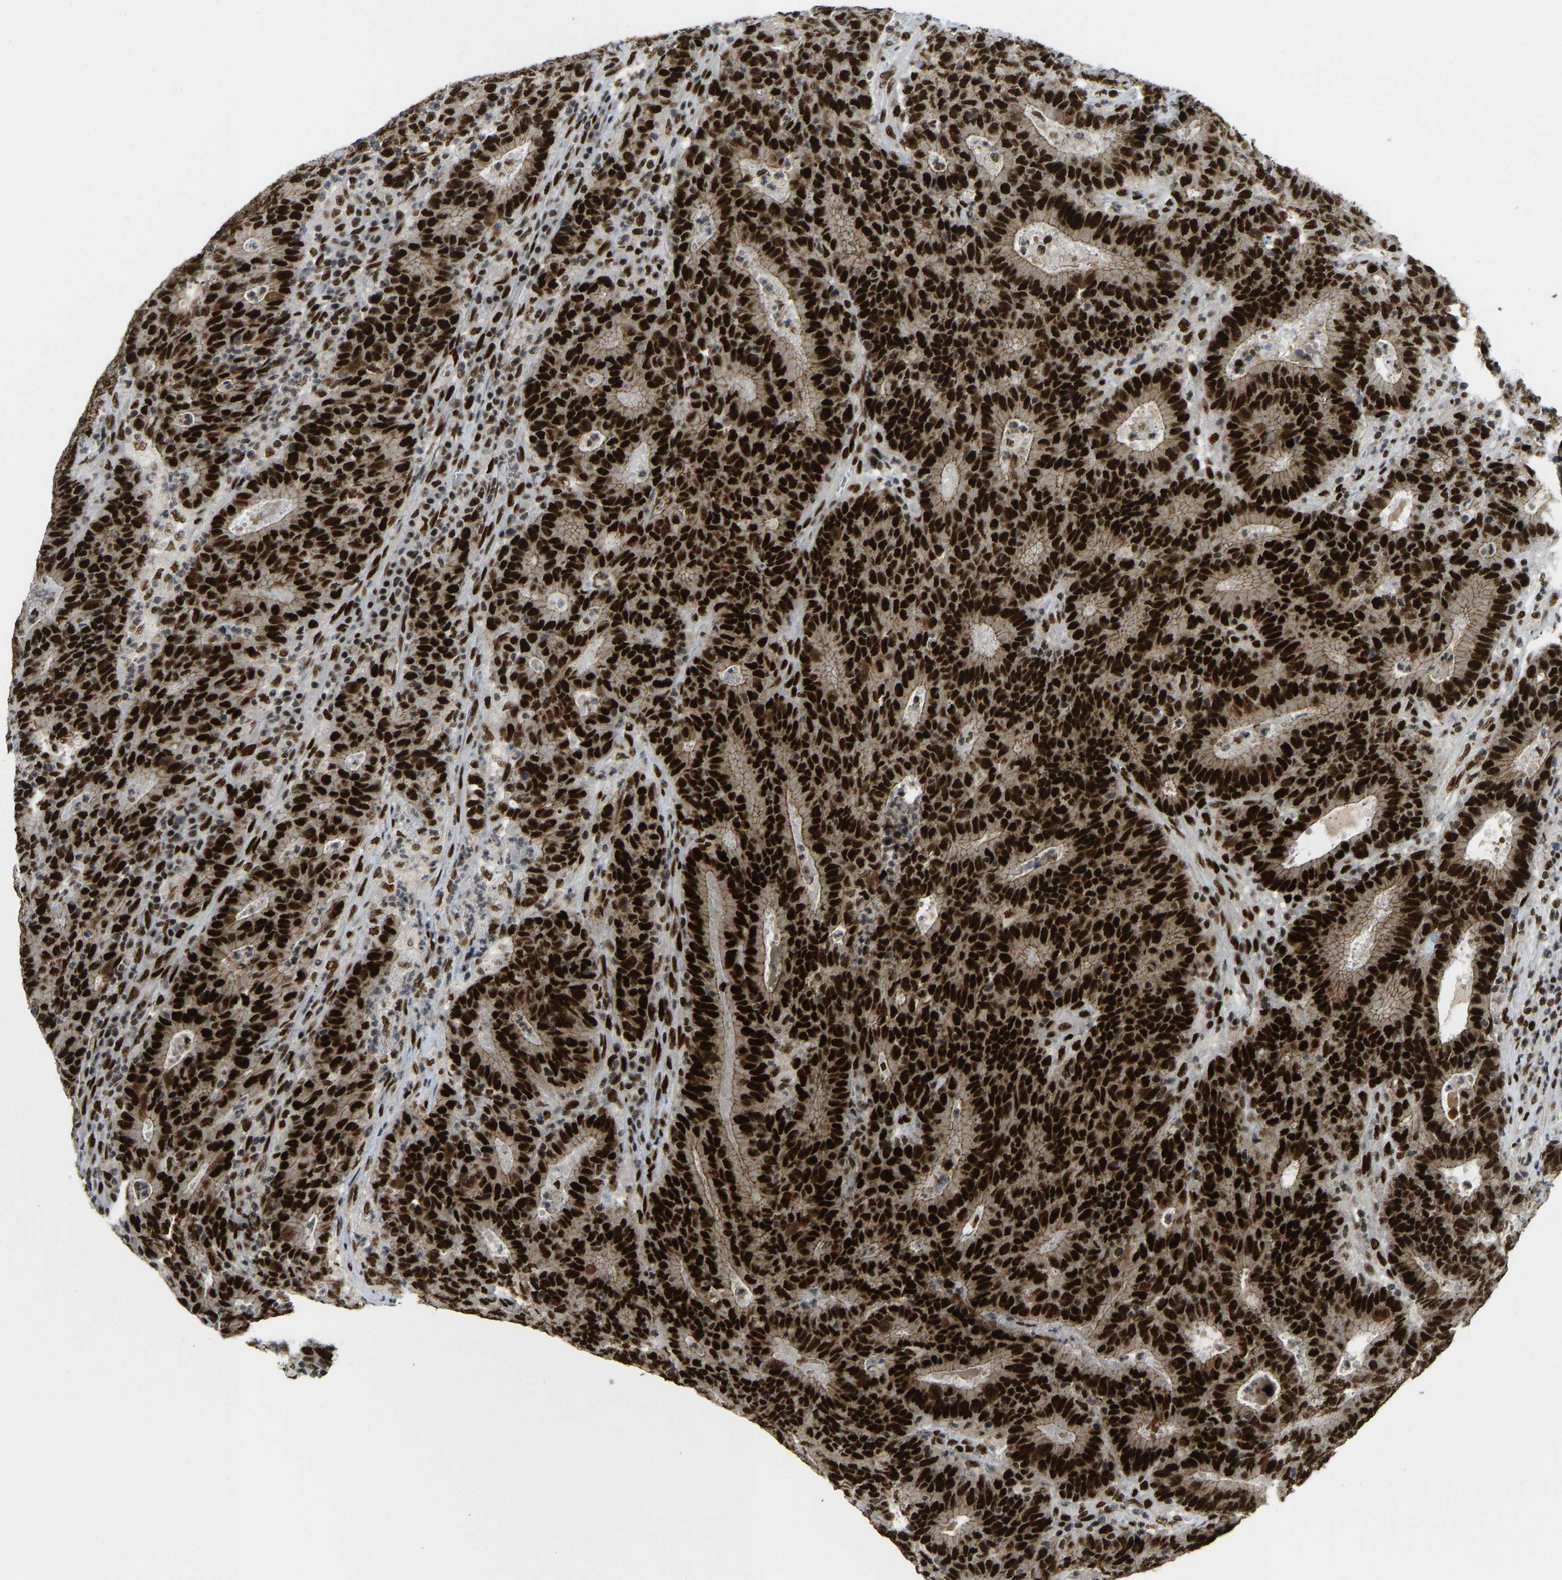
{"staining": {"intensity": "strong", "quantity": ">75%", "location": "cytoplasmic/membranous,nuclear"}, "tissue": "colorectal cancer", "cell_type": "Tumor cells", "image_type": "cancer", "snomed": [{"axis": "morphology", "description": "Adenocarcinoma, NOS"}, {"axis": "topography", "description": "Colon"}], "caption": "Colorectal cancer stained for a protein exhibits strong cytoplasmic/membranous and nuclear positivity in tumor cells.", "gene": "FOXK1", "patient": {"sex": "female", "age": 75}}